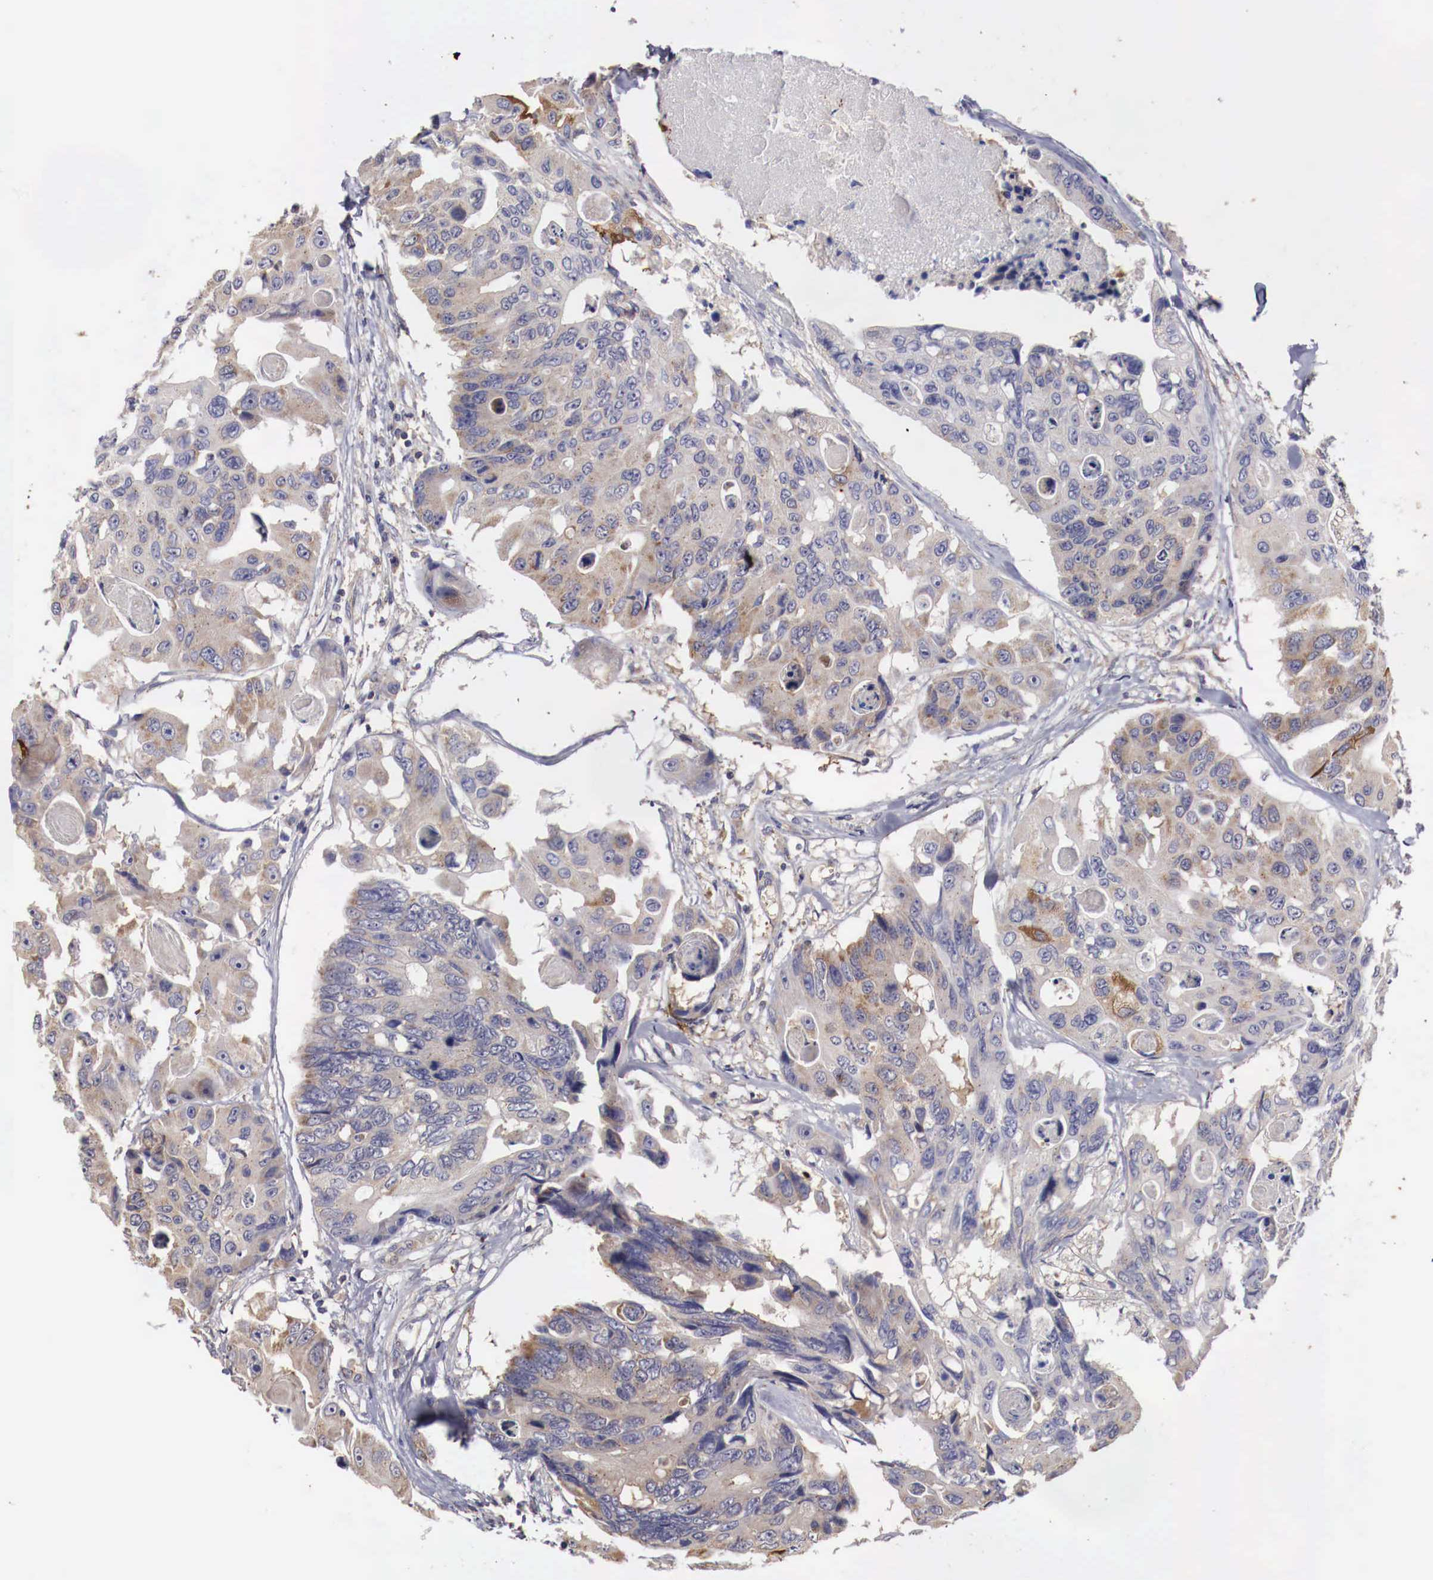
{"staining": {"intensity": "weak", "quantity": "25%-75%", "location": "cytoplasmic/membranous"}, "tissue": "colorectal cancer", "cell_type": "Tumor cells", "image_type": "cancer", "snomed": [{"axis": "morphology", "description": "Adenocarcinoma, NOS"}, {"axis": "topography", "description": "Colon"}], "caption": "Immunohistochemistry micrograph of human adenocarcinoma (colorectal) stained for a protein (brown), which displays low levels of weak cytoplasmic/membranous staining in about 25%-75% of tumor cells.", "gene": "PITPNA", "patient": {"sex": "female", "age": 86}}